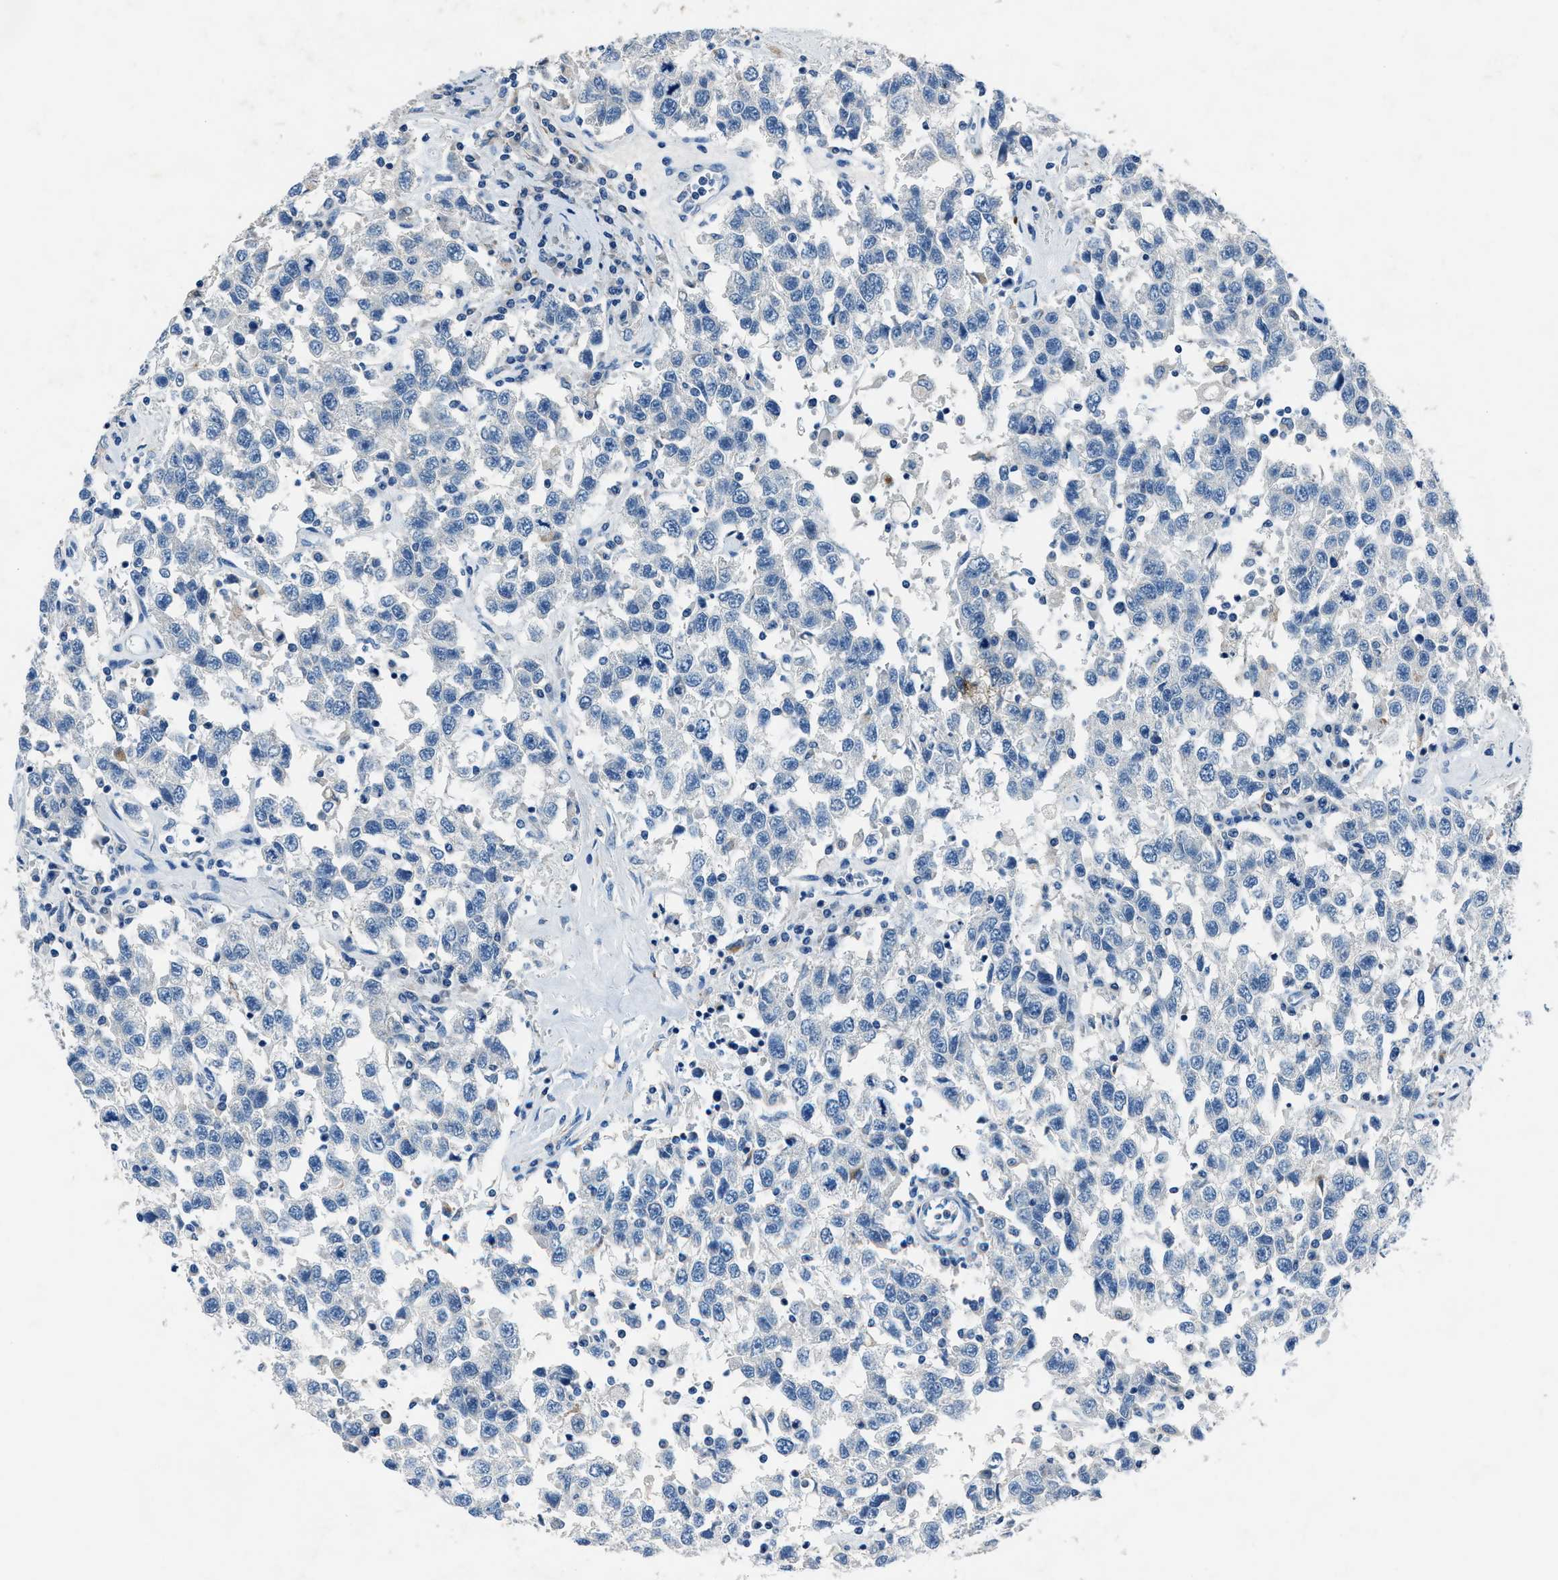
{"staining": {"intensity": "negative", "quantity": "none", "location": "none"}, "tissue": "testis cancer", "cell_type": "Tumor cells", "image_type": "cancer", "snomed": [{"axis": "morphology", "description": "Seminoma, NOS"}, {"axis": "topography", "description": "Testis"}], "caption": "This is an IHC image of human seminoma (testis). There is no staining in tumor cells.", "gene": "ADAM2", "patient": {"sex": "male", "age": 41}}